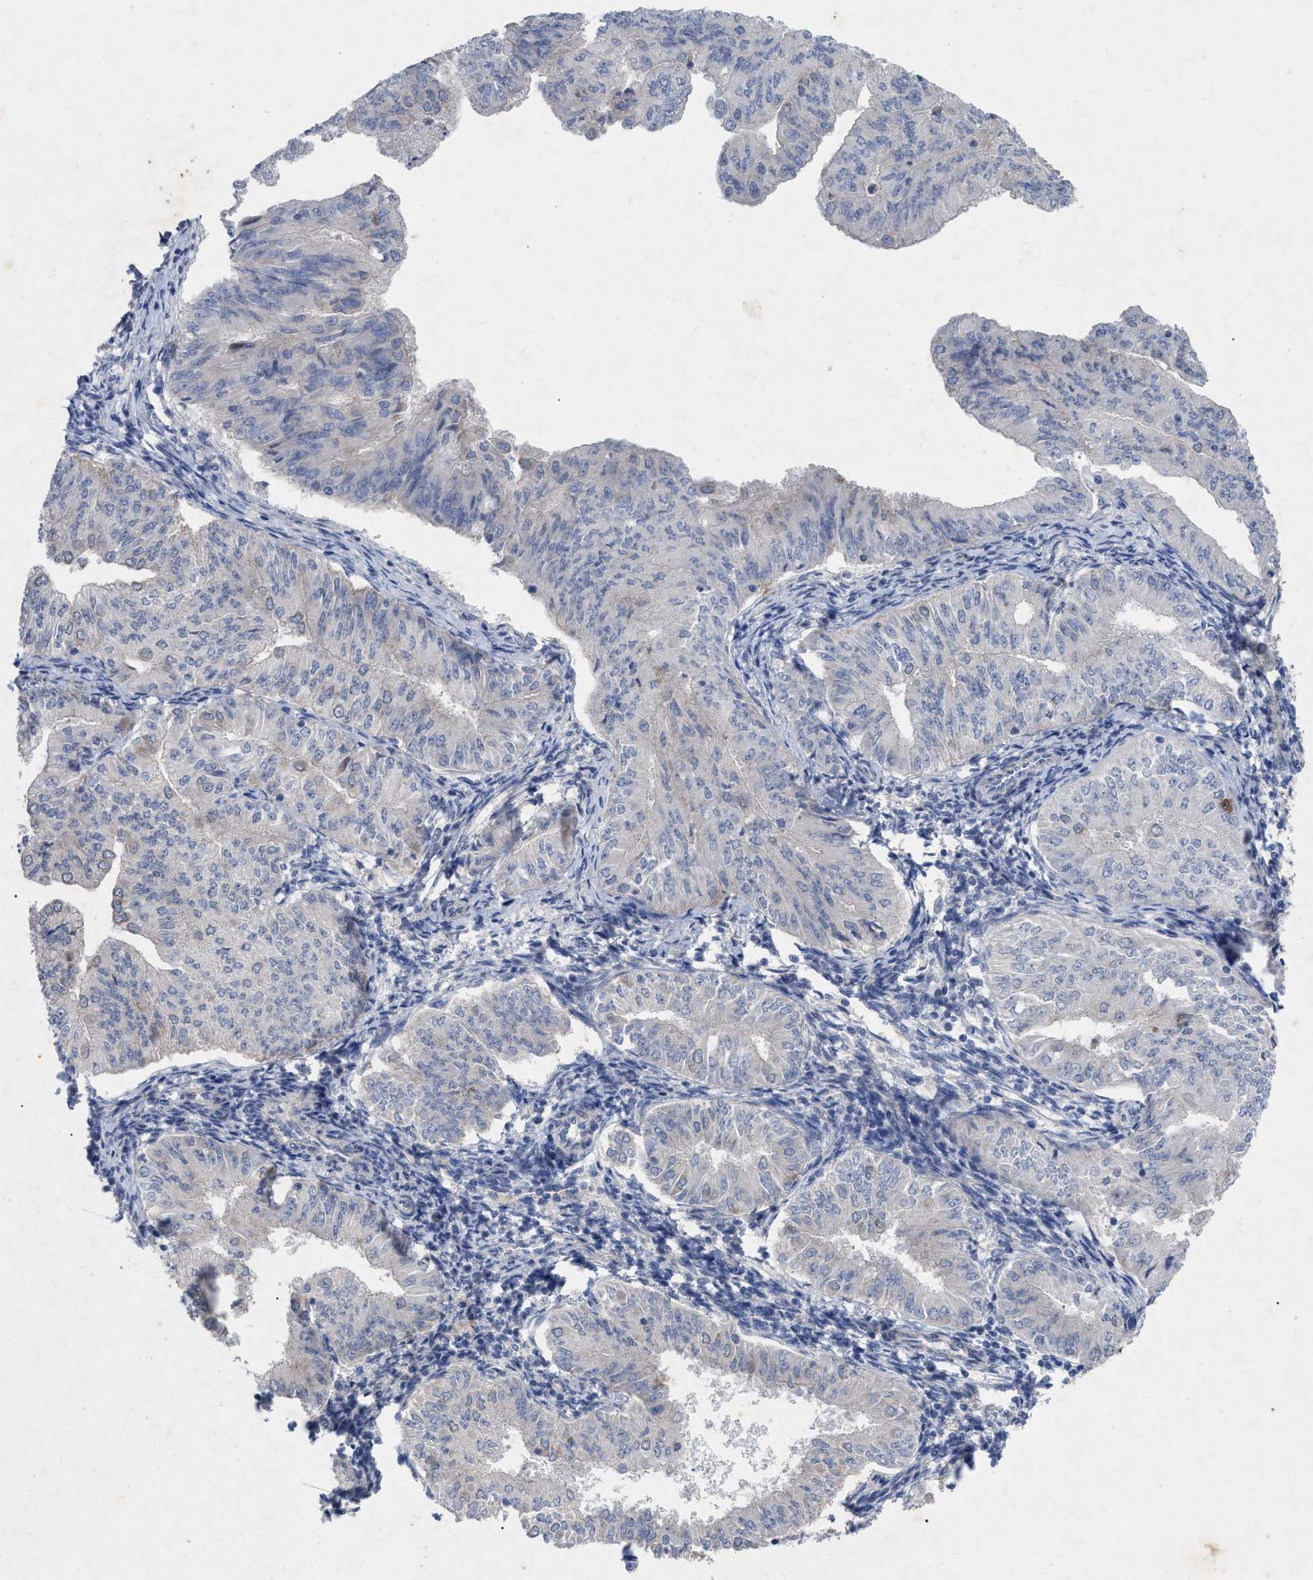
{"staining": {"intensity": "negative", "quantity": "none", "location": "none"}, "tissue": "endometrial cancer", "cell_type": "Tumor cells", "image_type": "cancer", "snomed": [{"axis": "morphology", "description": "Normal tissue, NOS"}, {"axis": "morphology", "description": "Adenocarcinoma, NOS"}, {"axis": "topography", "description": "Endometrium"}], "caption": "Endometrial cancer (adenocarcinoma) was stained to show a protein in brown. There is no significant positivity in tumor cells.", "gene": "VIP", "patient": {"sex": "female", "age": 53}}